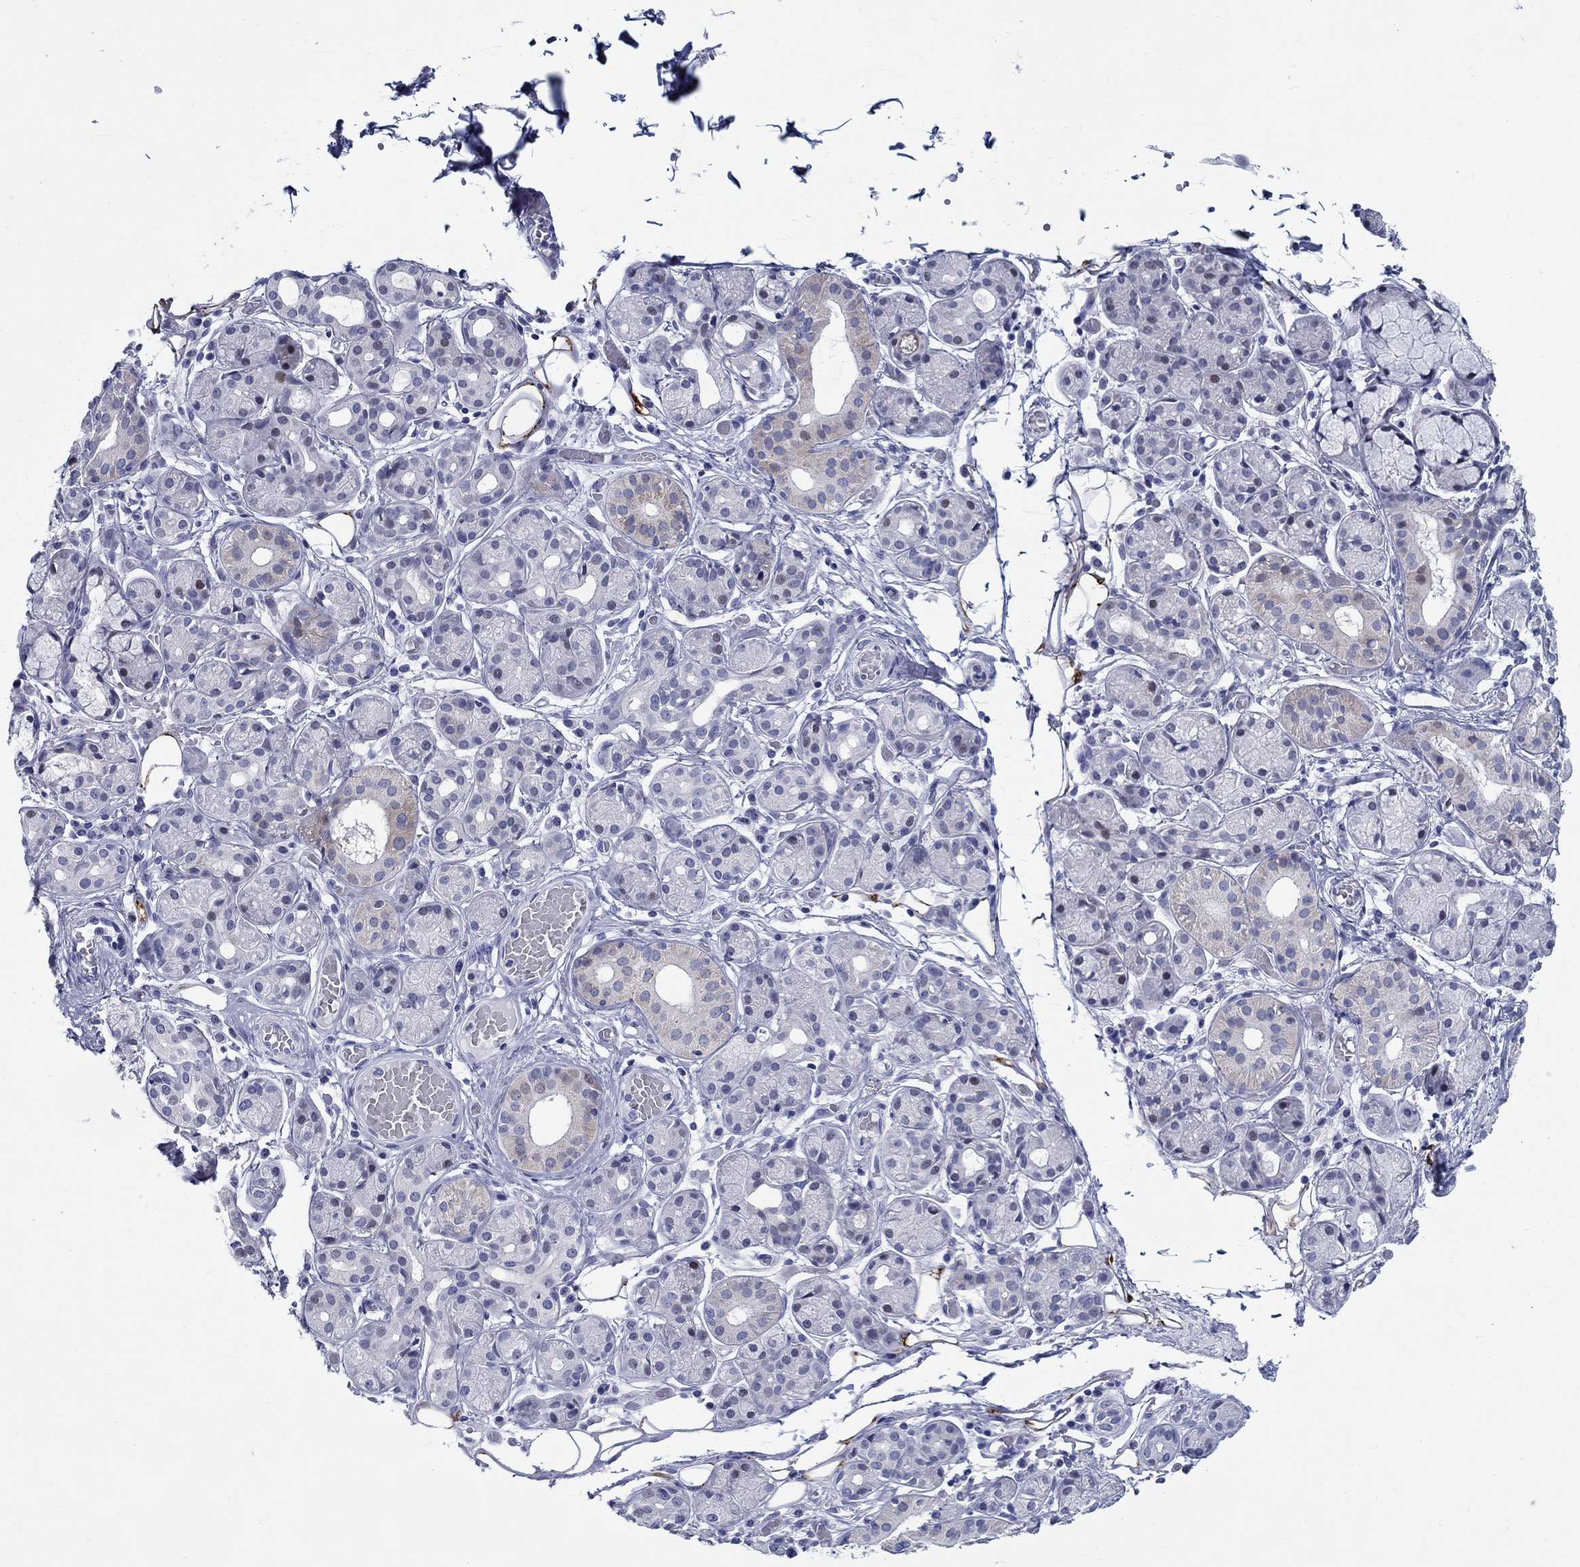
{"staining": {"intensity": "weak", "quantity": "<25%", "location": "cytoplasmic/membranous"}, "tissue": "salivary gland", "cell_type": "Glandular cells", "image_type": "normal", "snomed": [{"axis": "morphology", "description": "Normal tissue, NOS"}, {"axis": "topography", "description": "Salivary gland"}, {"axis": "topography", "description": "Peripheral nerve tissue"}], "caption": "DAB (3,3'-diaminobenzidine) immunohistochemical staining of unremarkable salivary gland shows no significant positivity in glandular cells.", "gene": "CRYGS", "patient": {"sex": "male", "age": 71}}